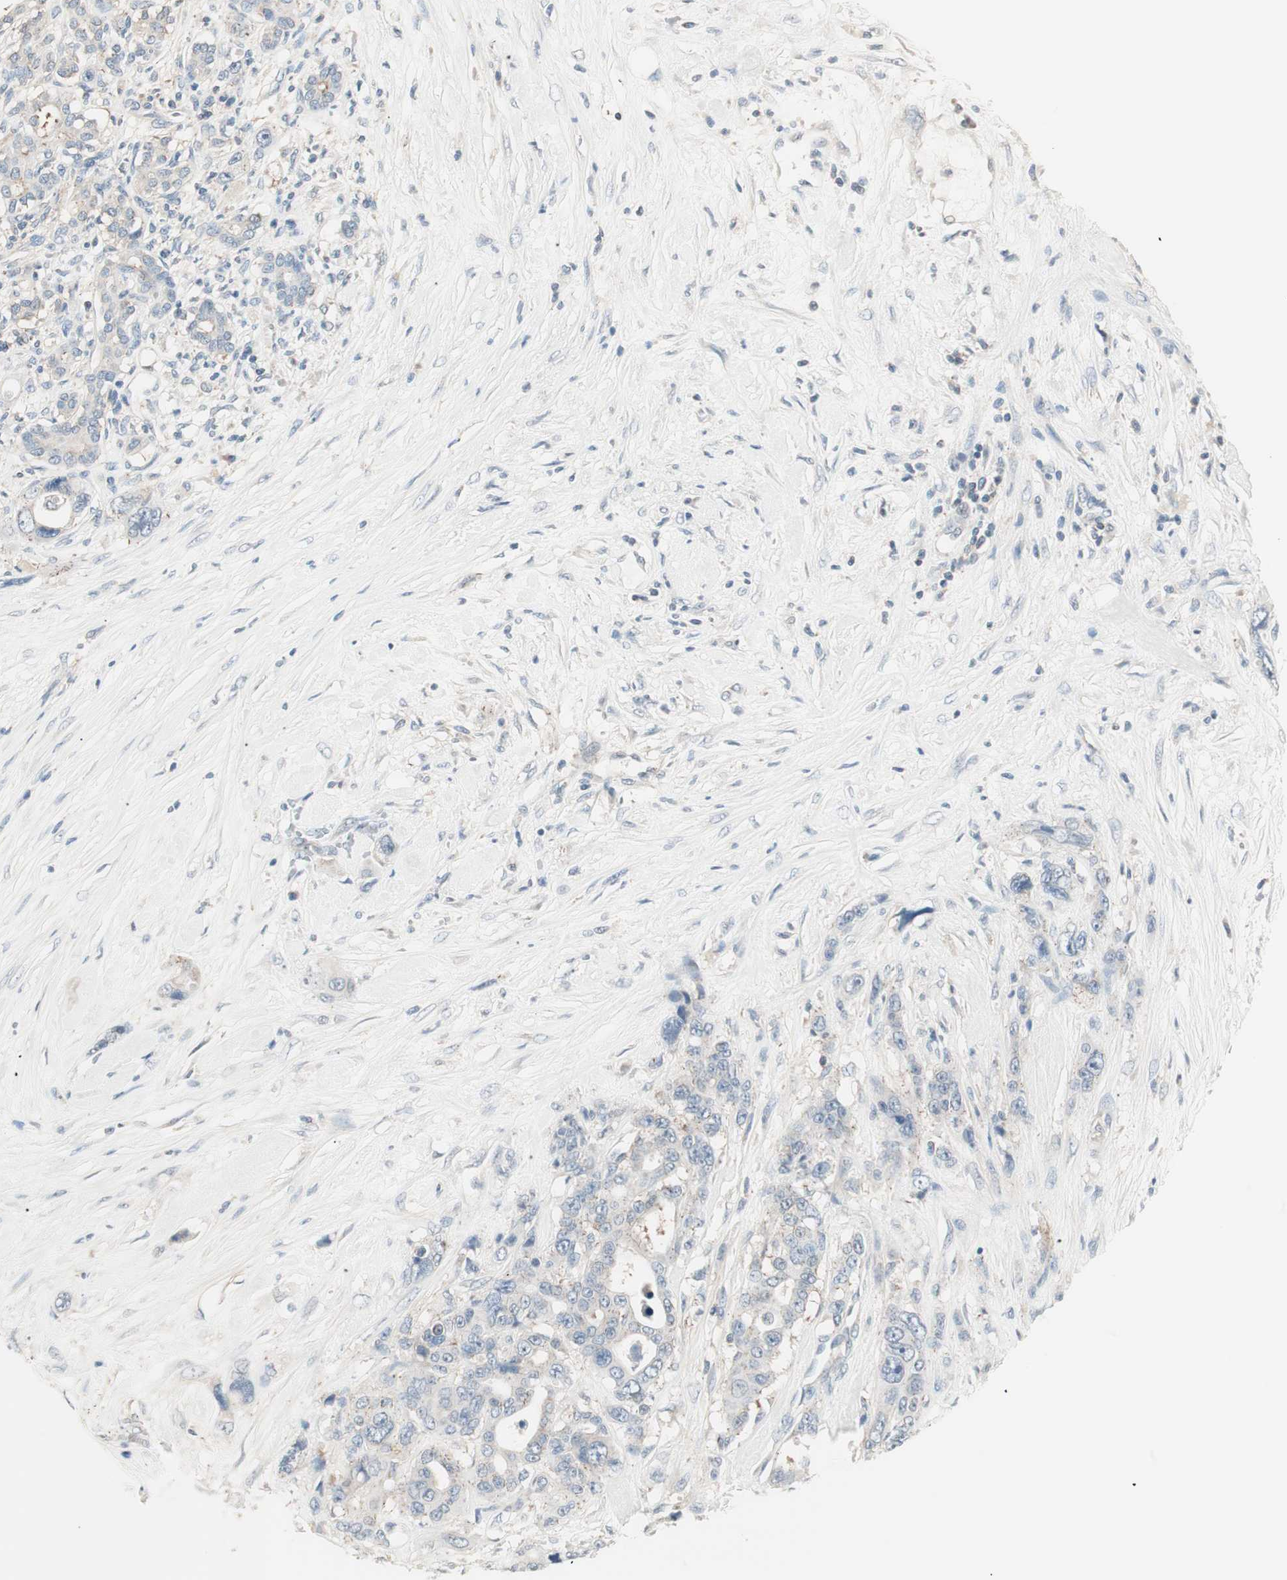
{"staining": {"intensity": "weak", "quantity": "<25%", "location": "cytoplasmic/membranous"}, "tissue": "pancreatic cancer", "cell_type": "Tumor cells", "image_type": "cancer", "snomed": [{"axis": "morphology", "description": "Adenocarcinoma, NOS"}, {"axis": "topography", "description": "Pancreas"}], "caption": "This is a image of immunohistochemistry staining of pancreatic cancer, which shows no positivity in tumor cells.", "gene": "RAD54B", "patient": {"sex": "male", "age": 46}}